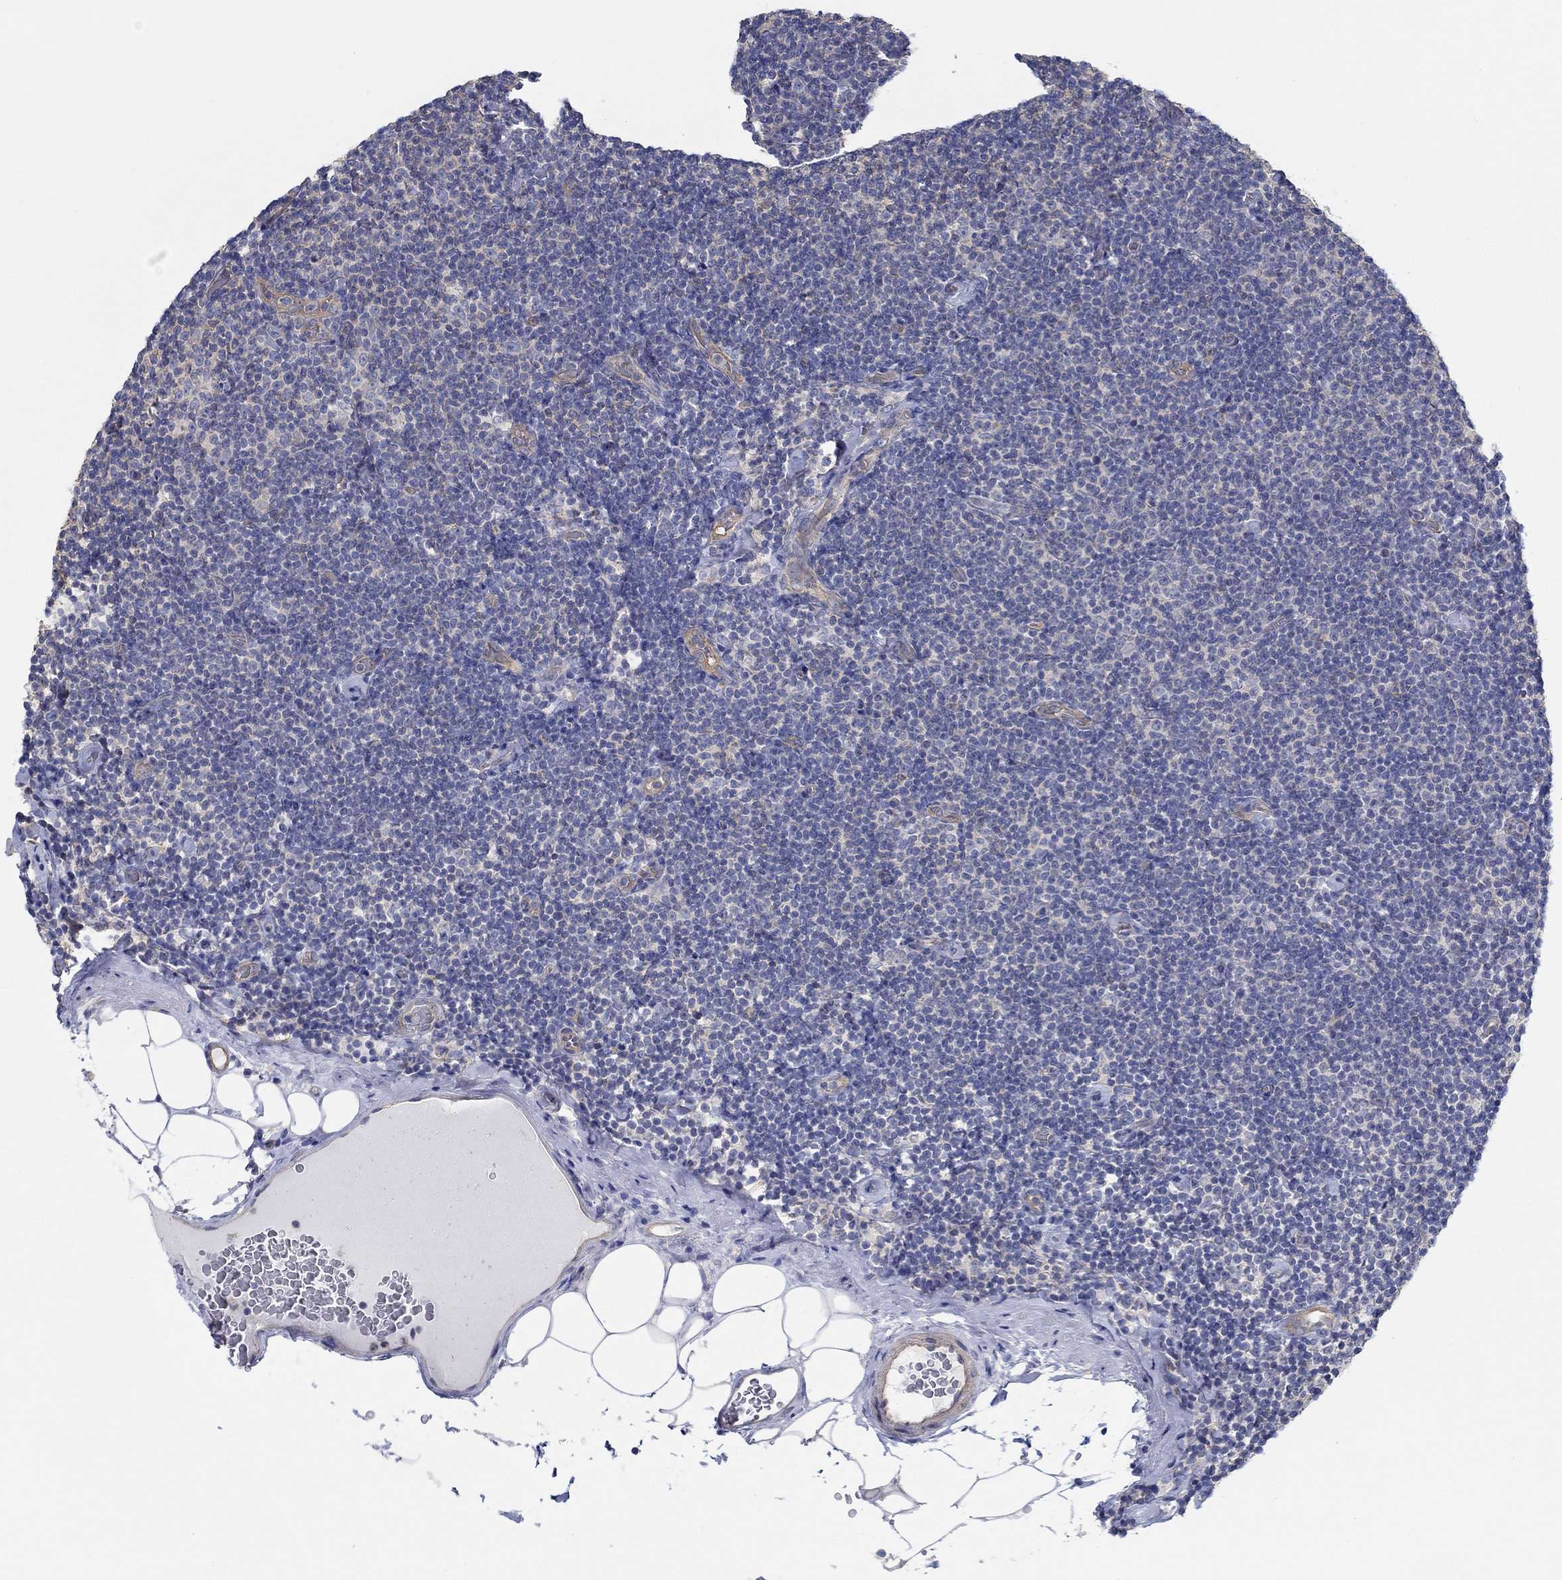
{"staining": {"intensity": "negative", "quantity": "none", "location": "none"}, "tissue": "lymphoma", "cell_type": "Tumor cells", "image_type": "cancer", "snomed": [{"axis": "morphology", "description": "Malignant lymphoma, non-Hodgkin's type, Low grade"}, {"axis": "topography", "description": "Lymph node"}], "caption": "High power microscopy micrograph of an IHC image of low-grade malignant lymphoma, non-Hodgkin's type, revealing no significant expression in tumor cells.", "gene": "BBOF1", "patient": {"sex": "male", "age": 81}}